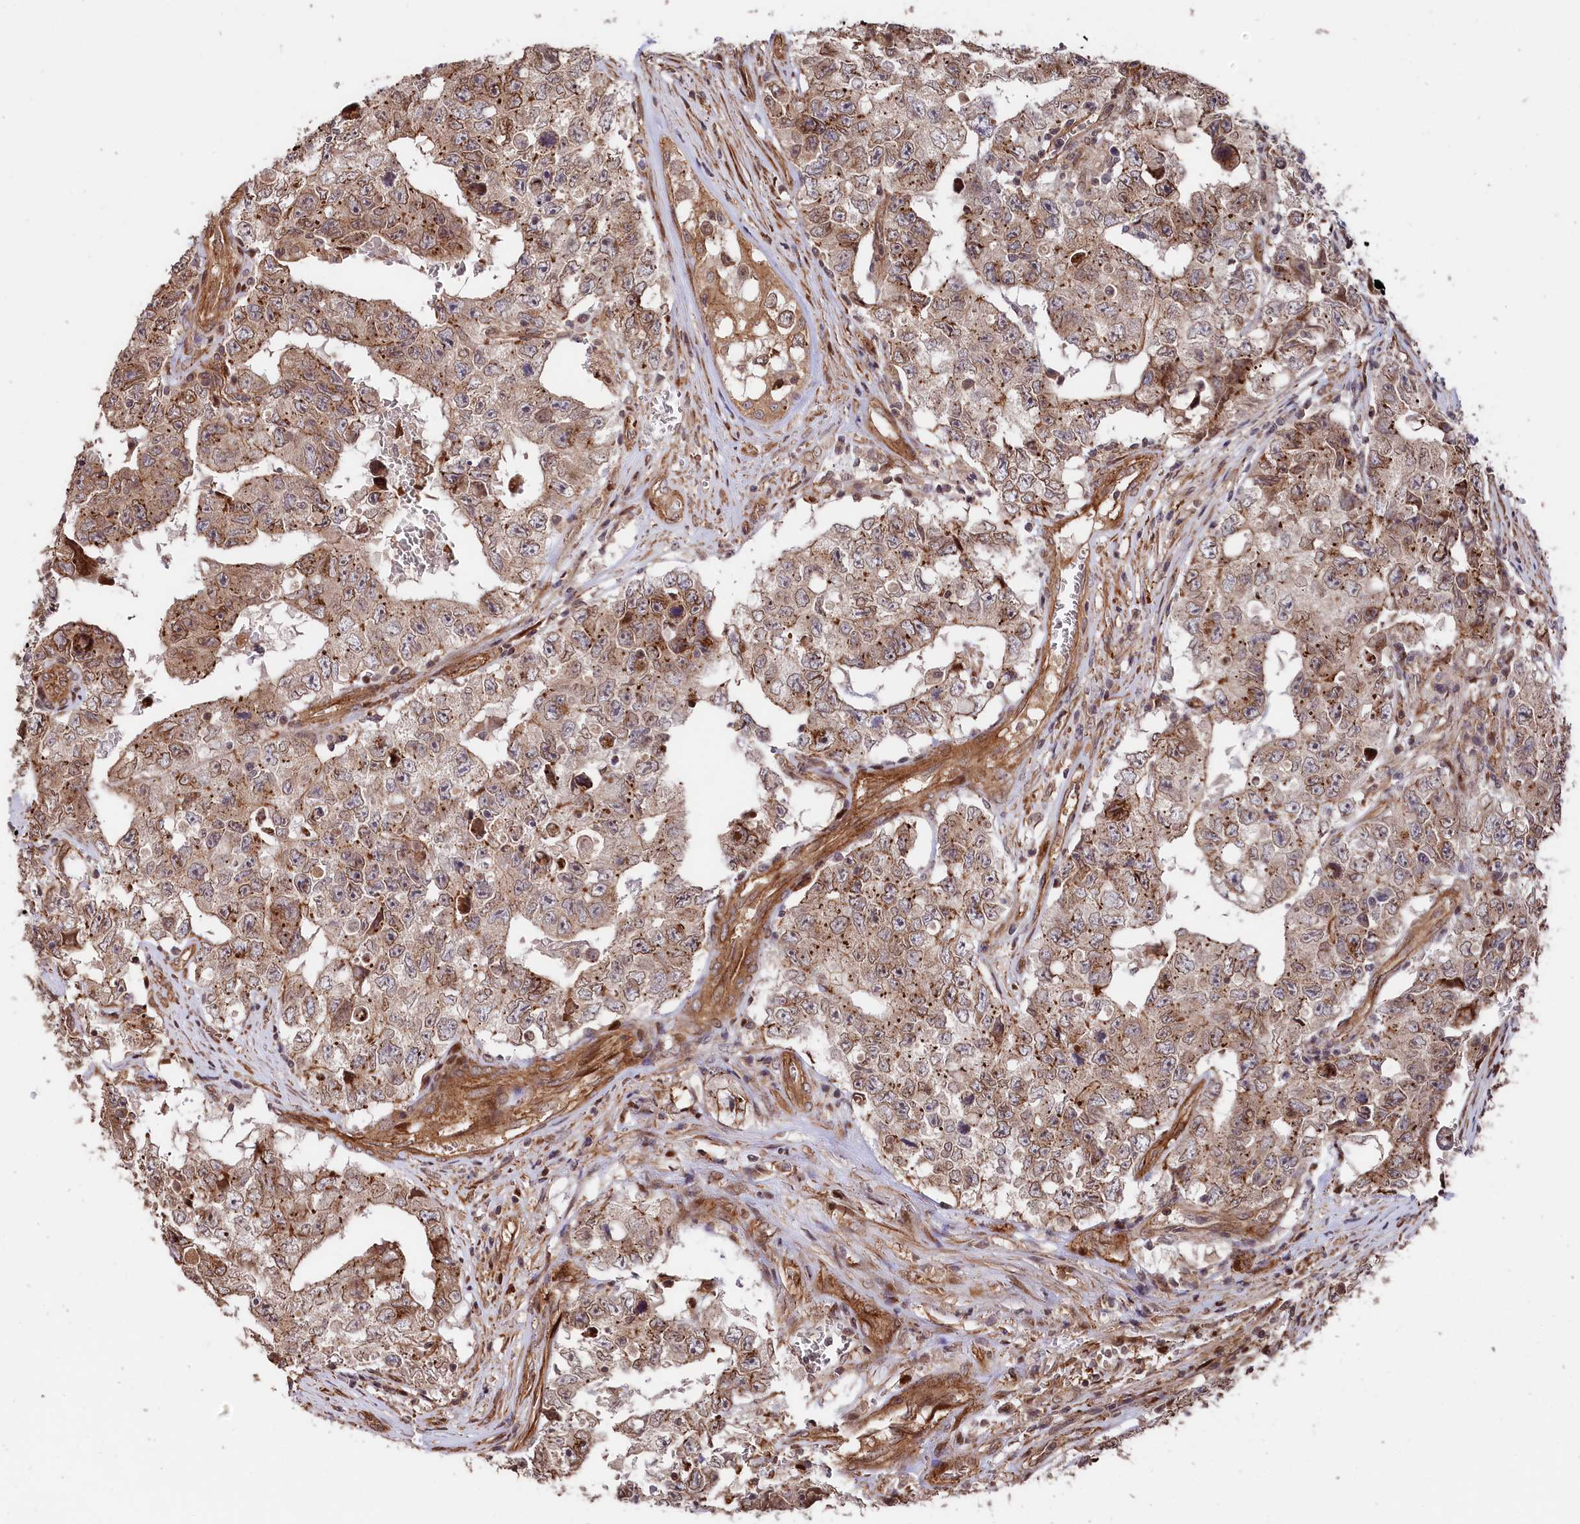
{"staining": {"intensity": "weak", "quantity": "25%-75%", "location": "cytoplasmic/membranous,nuclear"}, "tissue": "testis cancer", "cell_type": "Tumor cells", "image_type": "cancer", "snomed": [{"axis": "morphology", "description": "Carcinoma, Embryonal, NOS"}, {"axis": "topography", "description": "Testis"}], "caption": "Immunohistochemical staining of human embryonal carcinoma (testis) displays low levels of weak cytoplasmic/membranous and nuclear protein staining in about 25%-75% of tumor cells. (Brightfield microscopy of DAB IHC at high magnification).", "gene": "TNKS1BP1", "patient": {"sex": "male", "age": 17}}